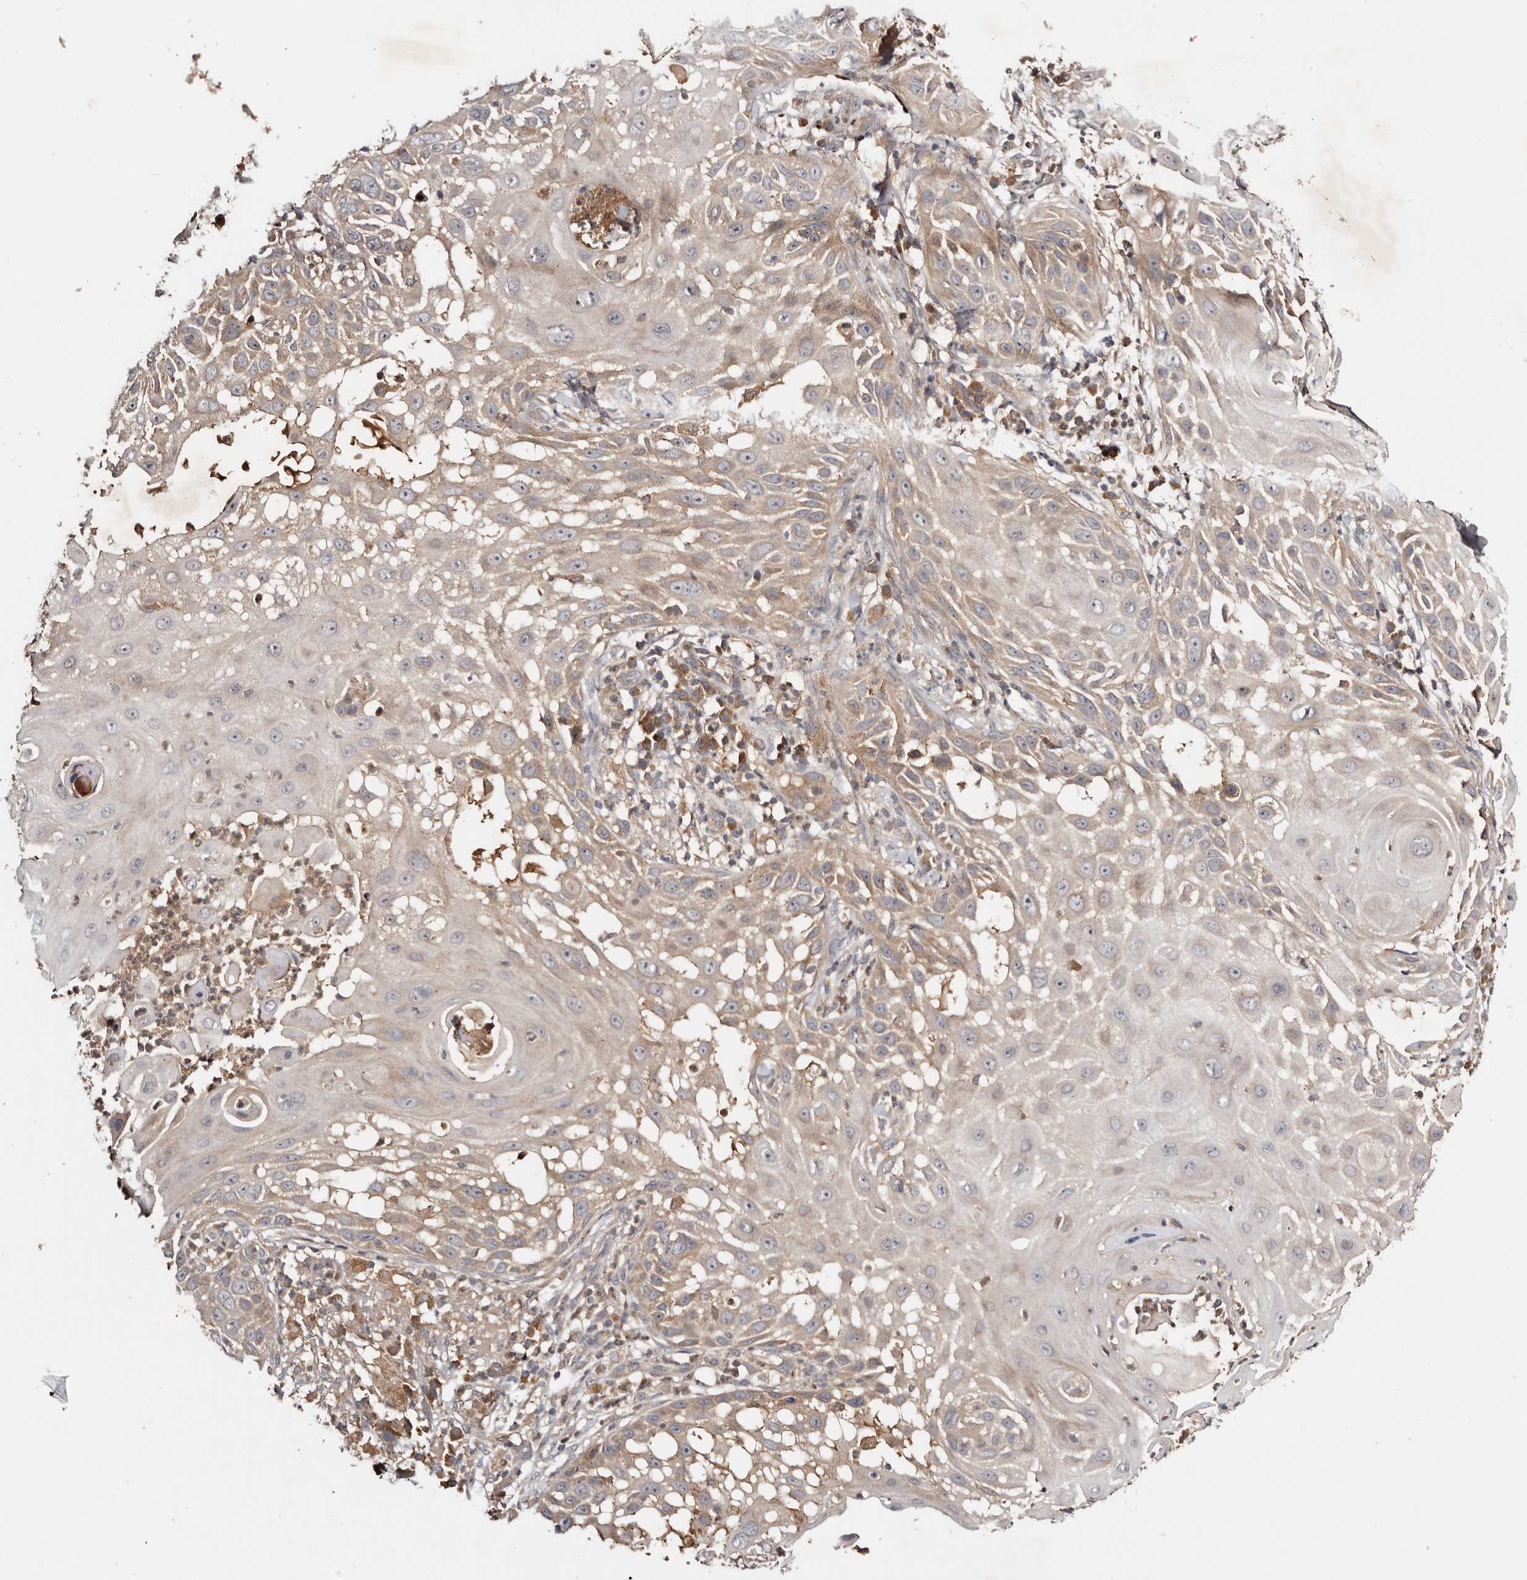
{"staining": {"intensity": "weak", "quantity": "25%-75%", "location": "cytoplasmic/membranous"}, "tissue": "skin cancer", "cell_type": "Tumor cells", "image_type": "cancer", "snomed": [{"axis": "morphology", "description": "Squamous cell carcinoma, NOS"}, {"axis": "topography", "description": "Skin"}], "caption": "Skin cancer (squamous cell carcinoma) stained with a brown dye displays weak cytoplasmic/membranous positive staining in approximately 25%-75% of tumor cells.", "gene": "PKIB", "patient": {"sex": "female", "age": 44}}